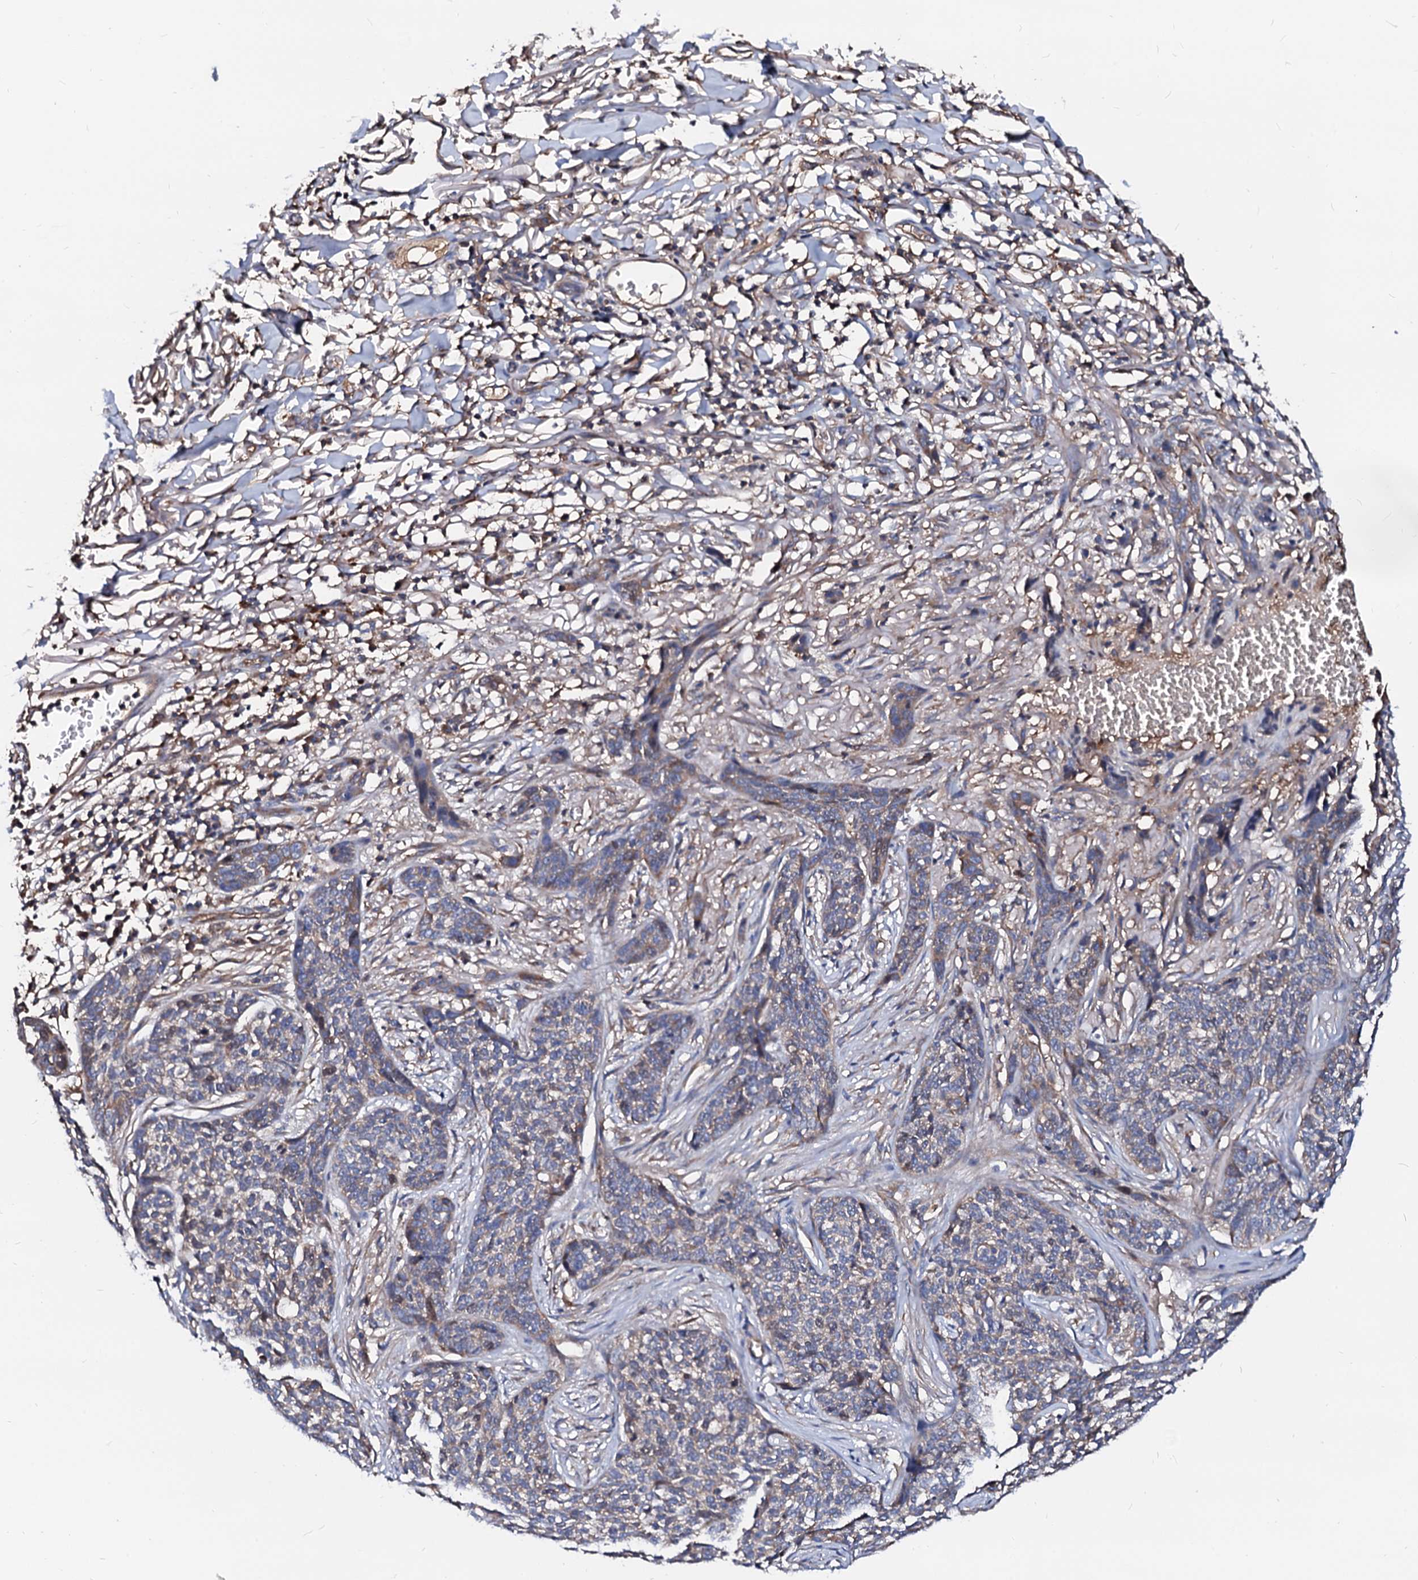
{"staining": {"intensity": "weak", "quantity": "25%-75%", "location": "cytoplasmic/membranous"}, "tissue": "skin cancer", "cell_type": "Tumor cells", "image_type": "cancer", "snomed": [{"axis": "morphology", "description": "Basal cell carcinoma"}, {"axis": "topography", "description": "Skin"}], "caption": "Protein analysis of skin basal cell carcinoma tissue displays weak cytoplasmic/membranous positivity in about 25%-75% of tumor cells.", "gene": "CSKMT", "patient": {"sex": "male", "age": 85}}